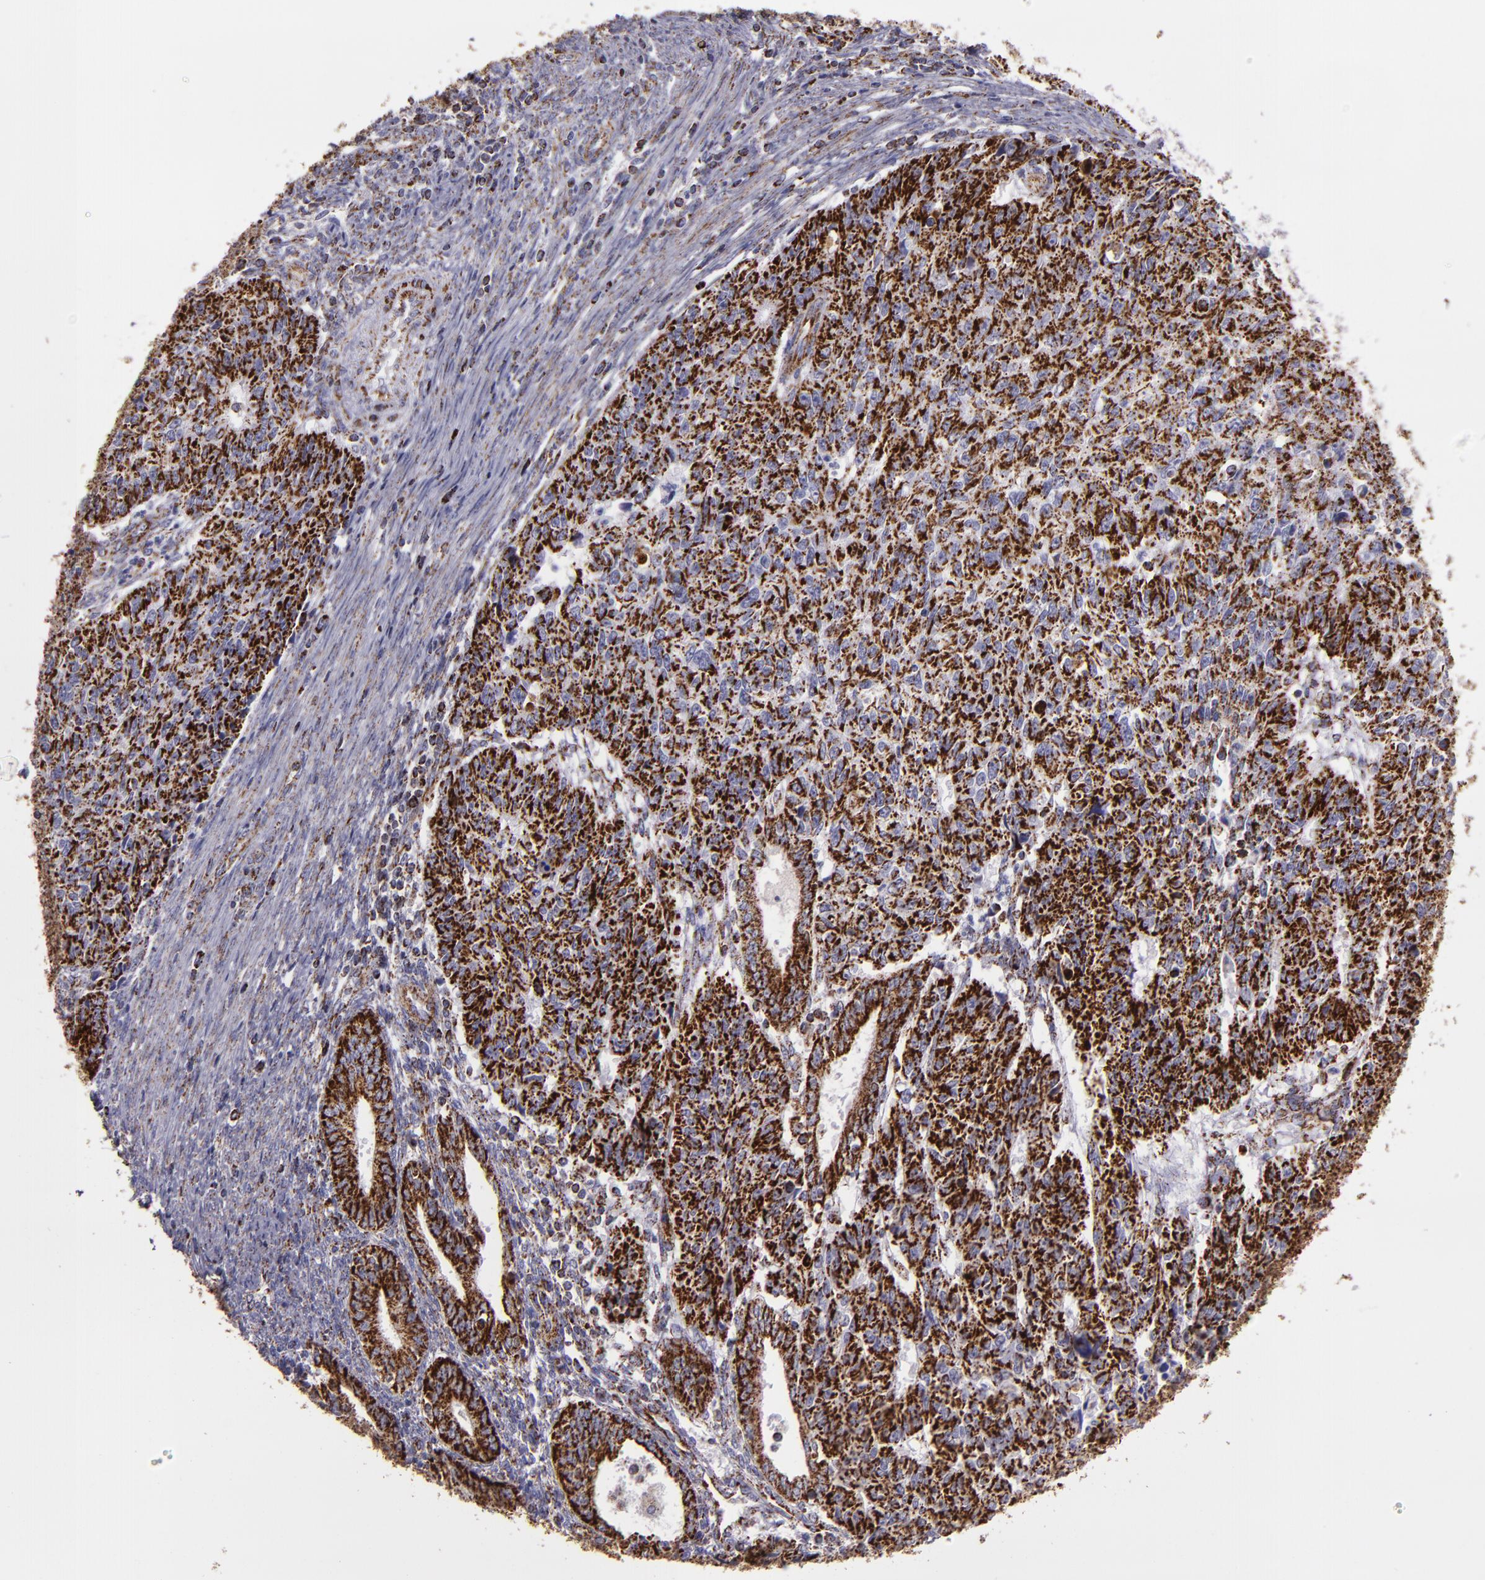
{"staining": {"intensity": "strong", "quantity": ">75%", "location": "cytoplasmic/membranous"}, "tissue": "endometrial cancer", "cell_type": "Tumor cells", "image_type": "cancer", "snomed": [{"axis": "morphology", "description": "Adenocarcinoma, NOS"}, {"axis": "topography", "description": "Endometrium"}], "caption": "High-power microscopy captured an IHC image of adenocarcinoma (endometrial), revealing strong cytoplasmic/membranous positivity in approximately >75% of tumor cells.", "gene": "HSPD1", "patient": {"sex": "female", "age": 42}}